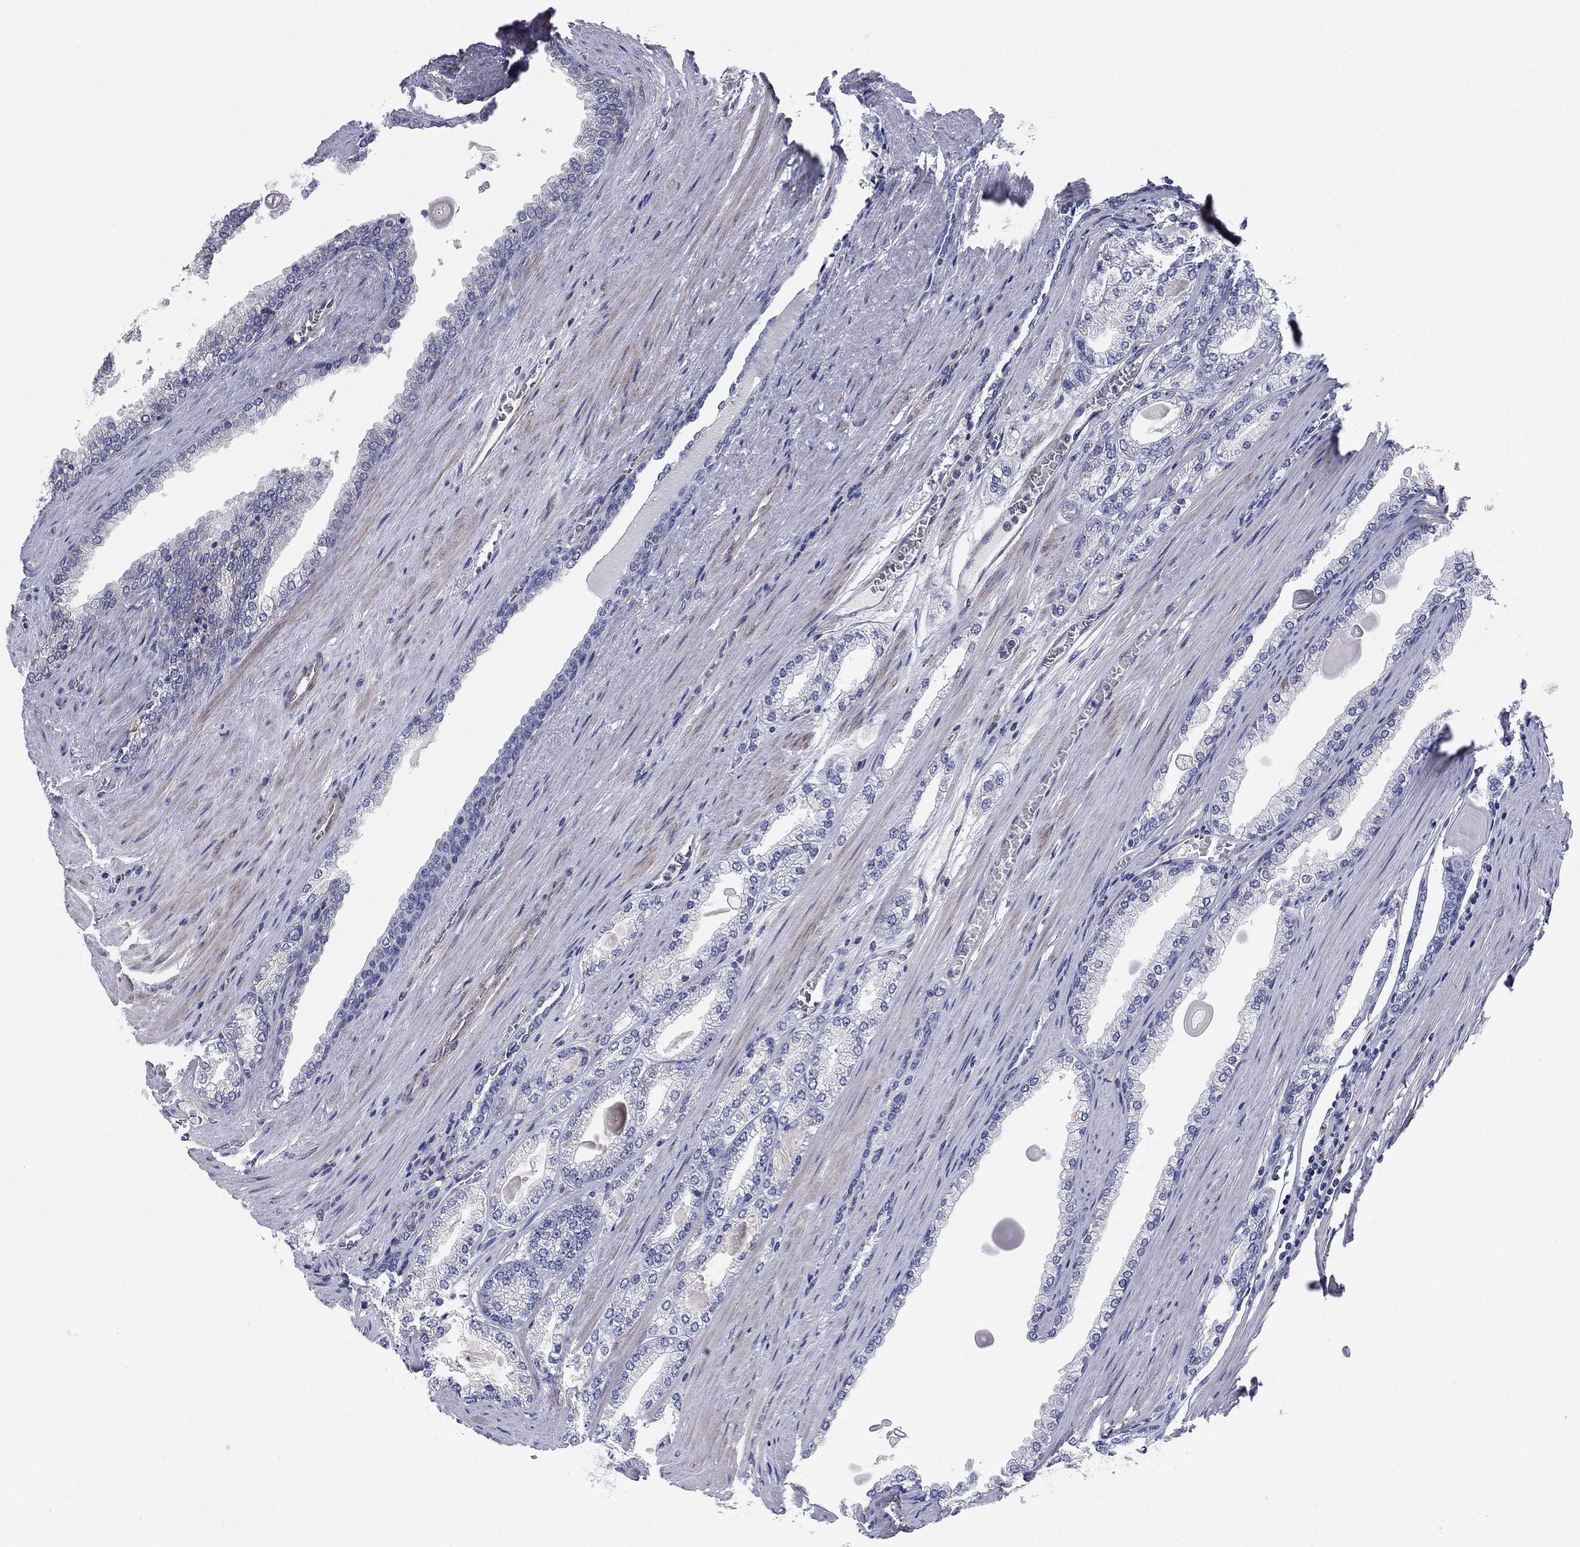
{"staining": {"intensity": "negative", "quantity": "none", "location": "none"}, "tissue": "prostate cancer", "cell_type": "Tumor cells", "image_type": "cancer", "snomed": [{"axis": "morphology", "description": "Adenocarcinoma, Low grade"}, {"axis": "topography", "description": "Prostate"}], "caption": "Immunohistochemistry photomicrograph of low-grade adenocarcinoma (prostate) stained for a protein (brown), which reveals no expression in tumor cells. Brightfield microscopy of immunohistochemistry stained with DAB (3,3'-diaminobenzidine) (brown) and hematoxylin (blue), captured at high magnification.", "gene": "PSD4", "patient": {"sex": "male", "age": 72}}